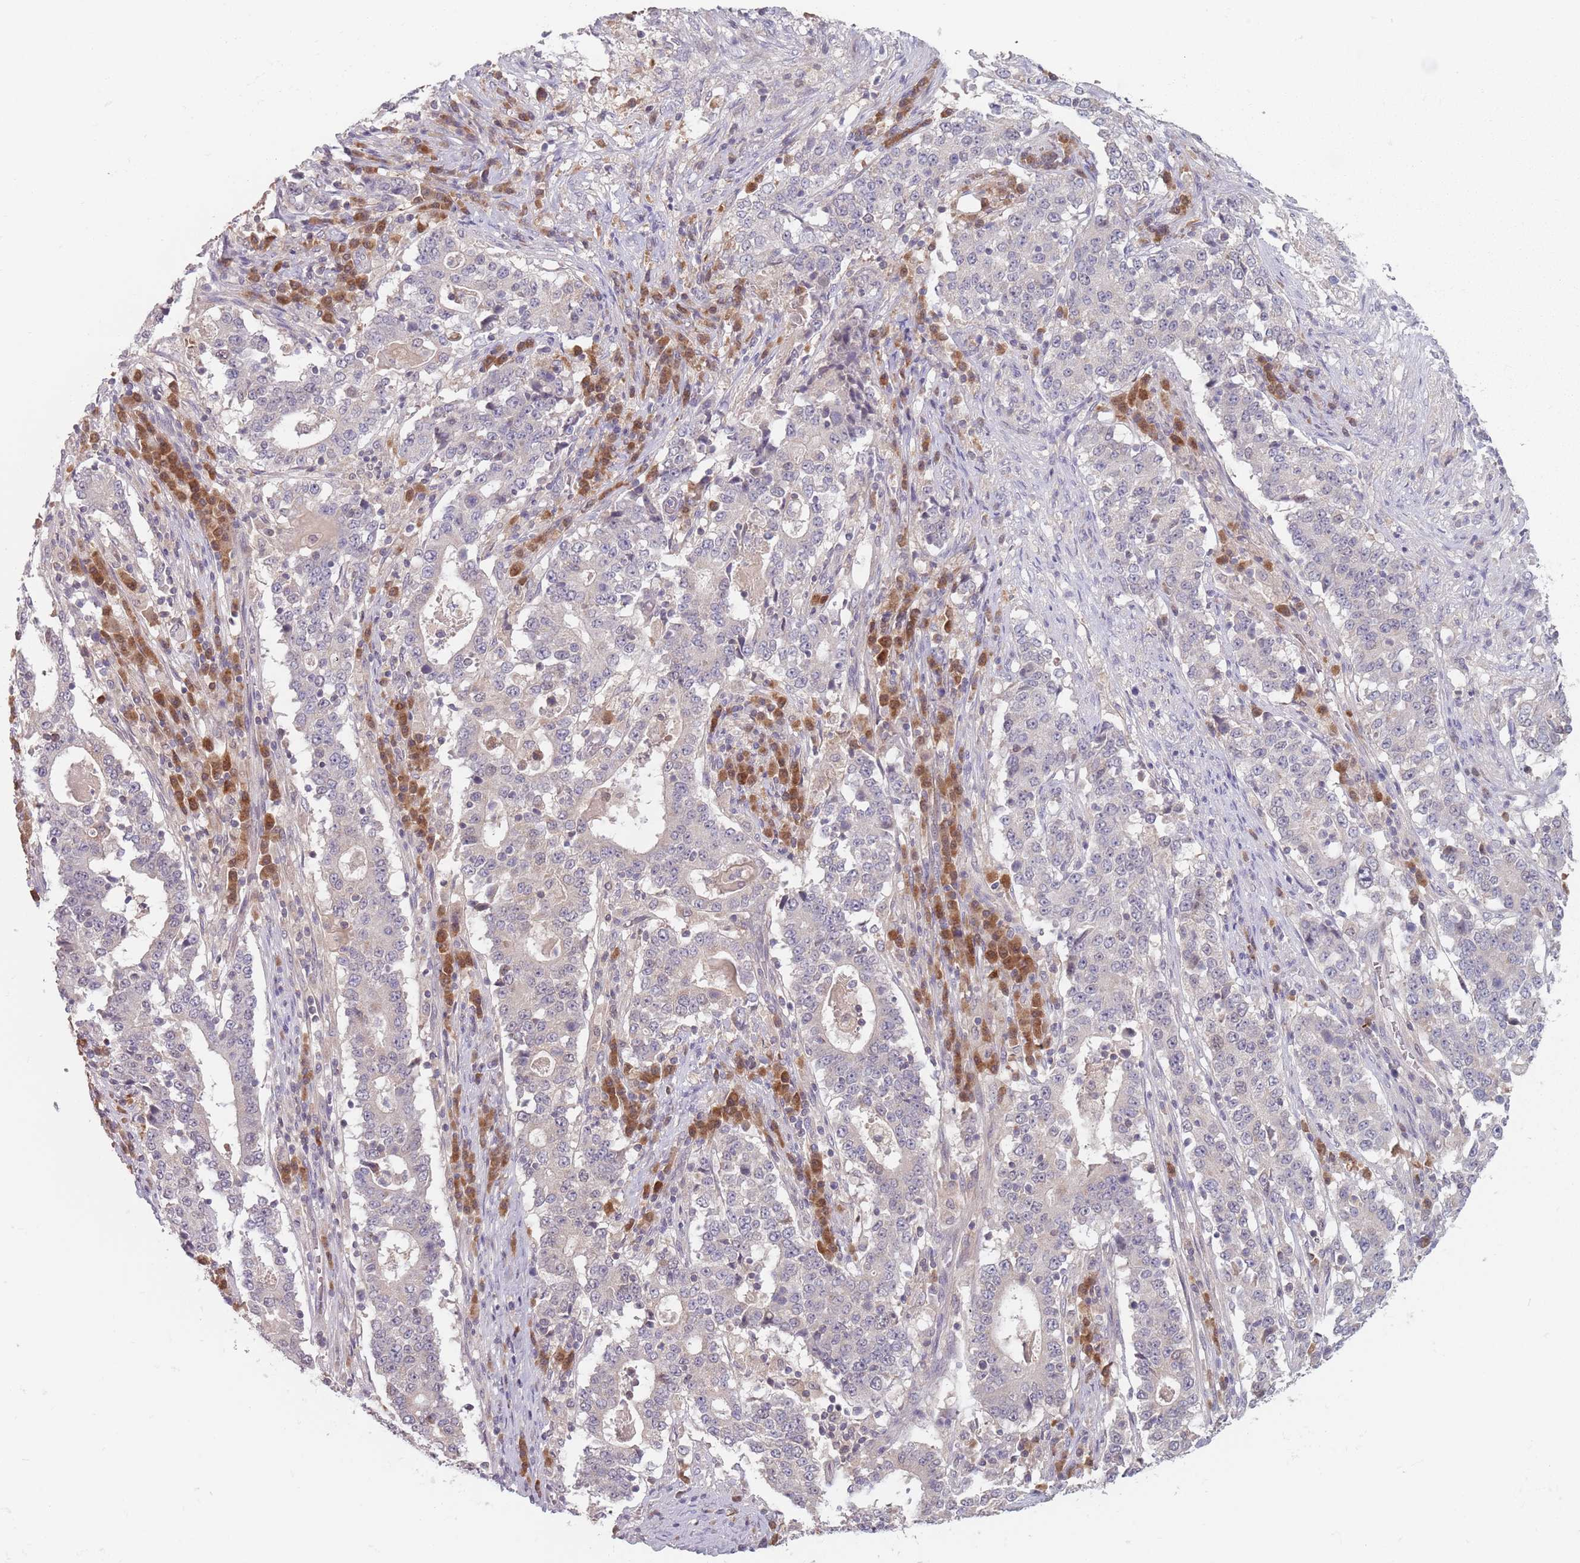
{"staining": {"intensity": "negative", "quantity": "none", "location": "none"}, "tissue": "stomach cancer", "cell_type": "Tumor cells", "image_type": "cancer", "snomed": [{"axis": "morphology", "description": "Adenocarcinoma, NOS"}, {"axis": "topography", "description": "Stomach"}], "caption": "An immunohistochemistry (IHC) photomicrograph of stomach cancer is shown. There is no staining in tumor cells of stomach cancer.", "gene": "NAXE", "patient": {"sex": "male", "age": 59}}